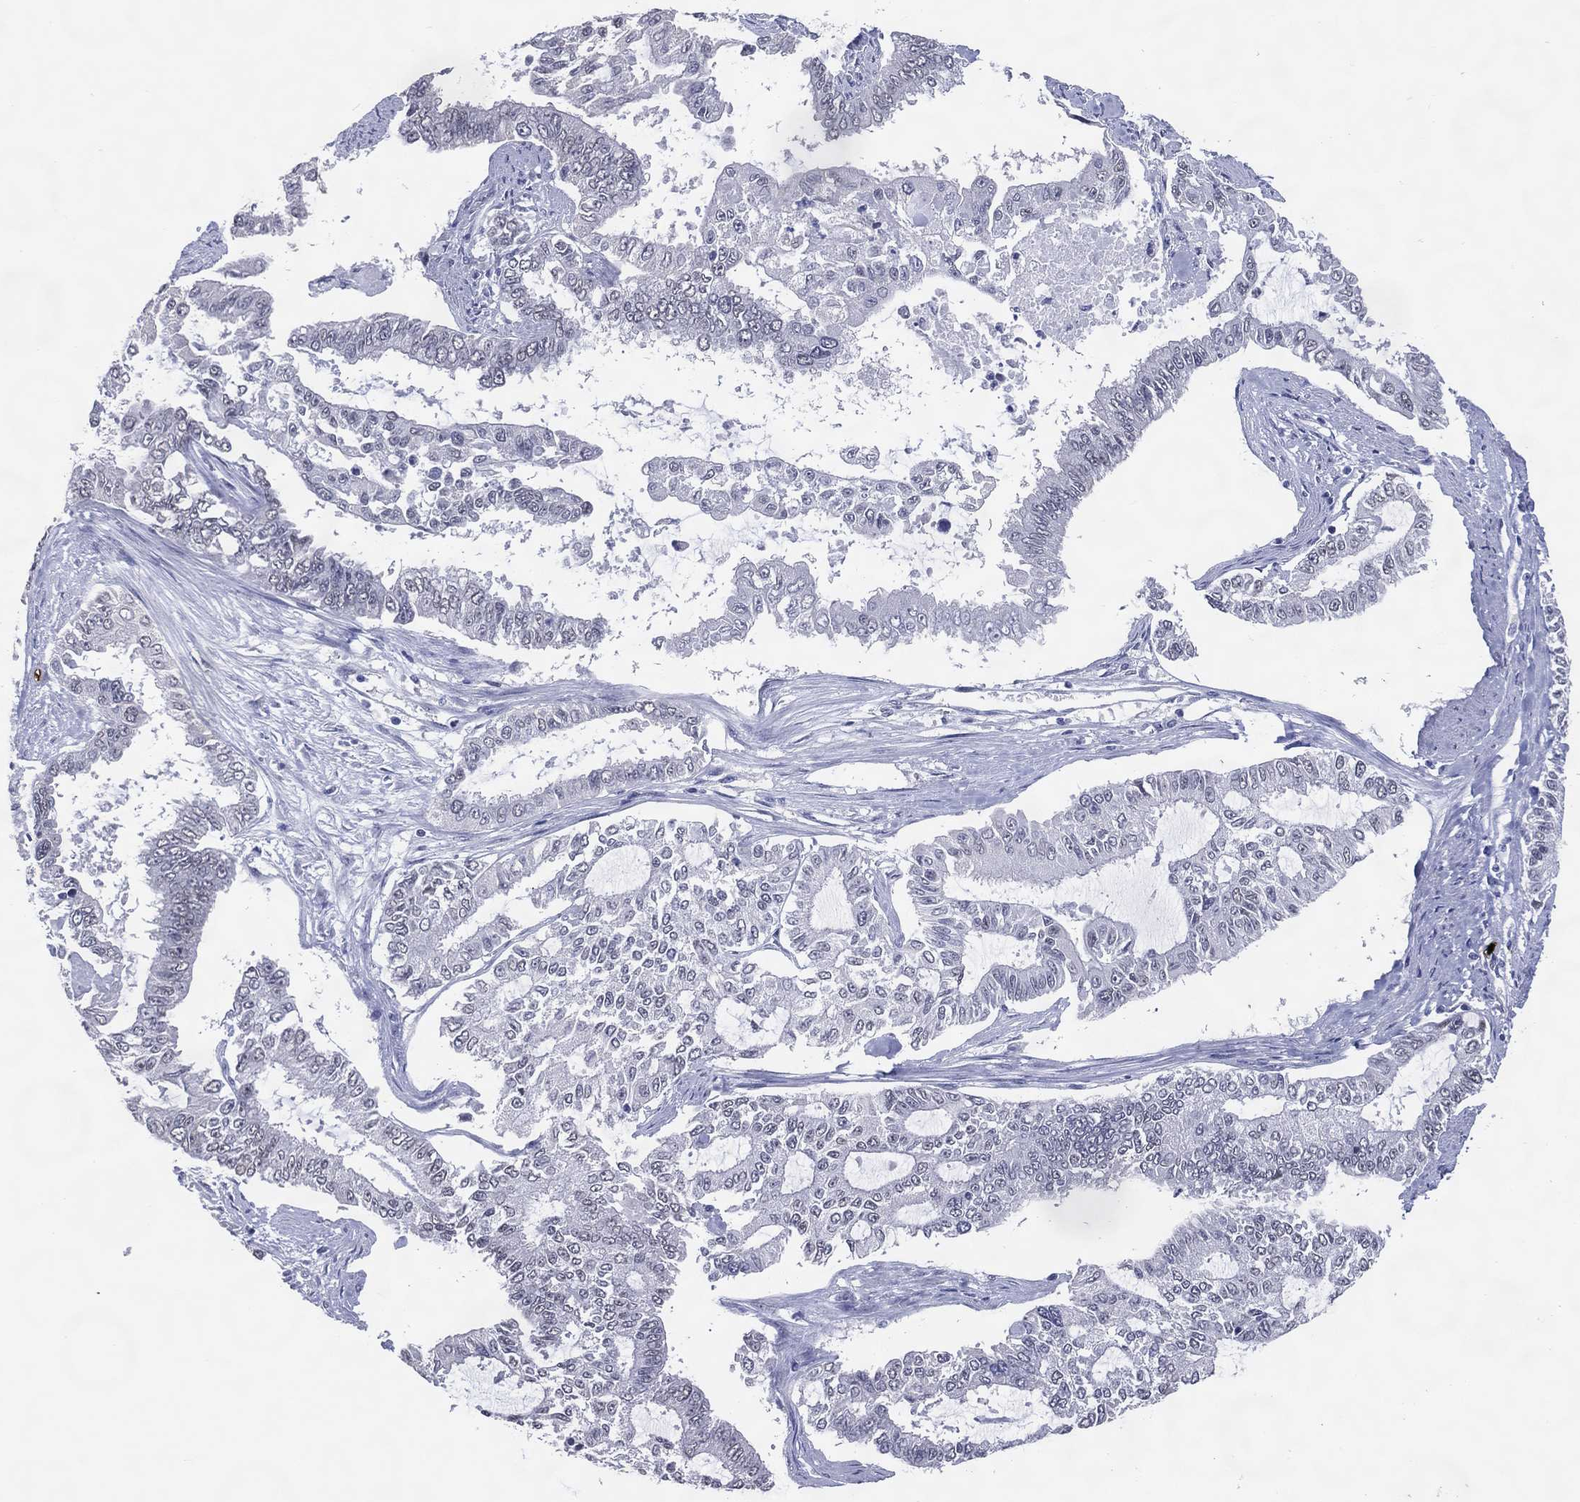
{"staining": {"intensity": "negative", "quantity": "none", "location": "none"}, "tissue": "endometrial cancer", "cell_type": "Tumor cells", "image_type": "cancer", "snomed": [{"axis": "morphology", "description": "Adenocarcinoma, NOS"}, {"axis": "topography", "description": "Uterus"}], "caption": "Adenocarcinoma (endometrial) was stained to show a protein in brown. There is no significant expression in tumor cells. (DAB (3,3'-diaminobenzidine) immunohistochemistry, high magnification).", "gene": "CFAP58", "patient": {"sex": "female", "age": 59}}